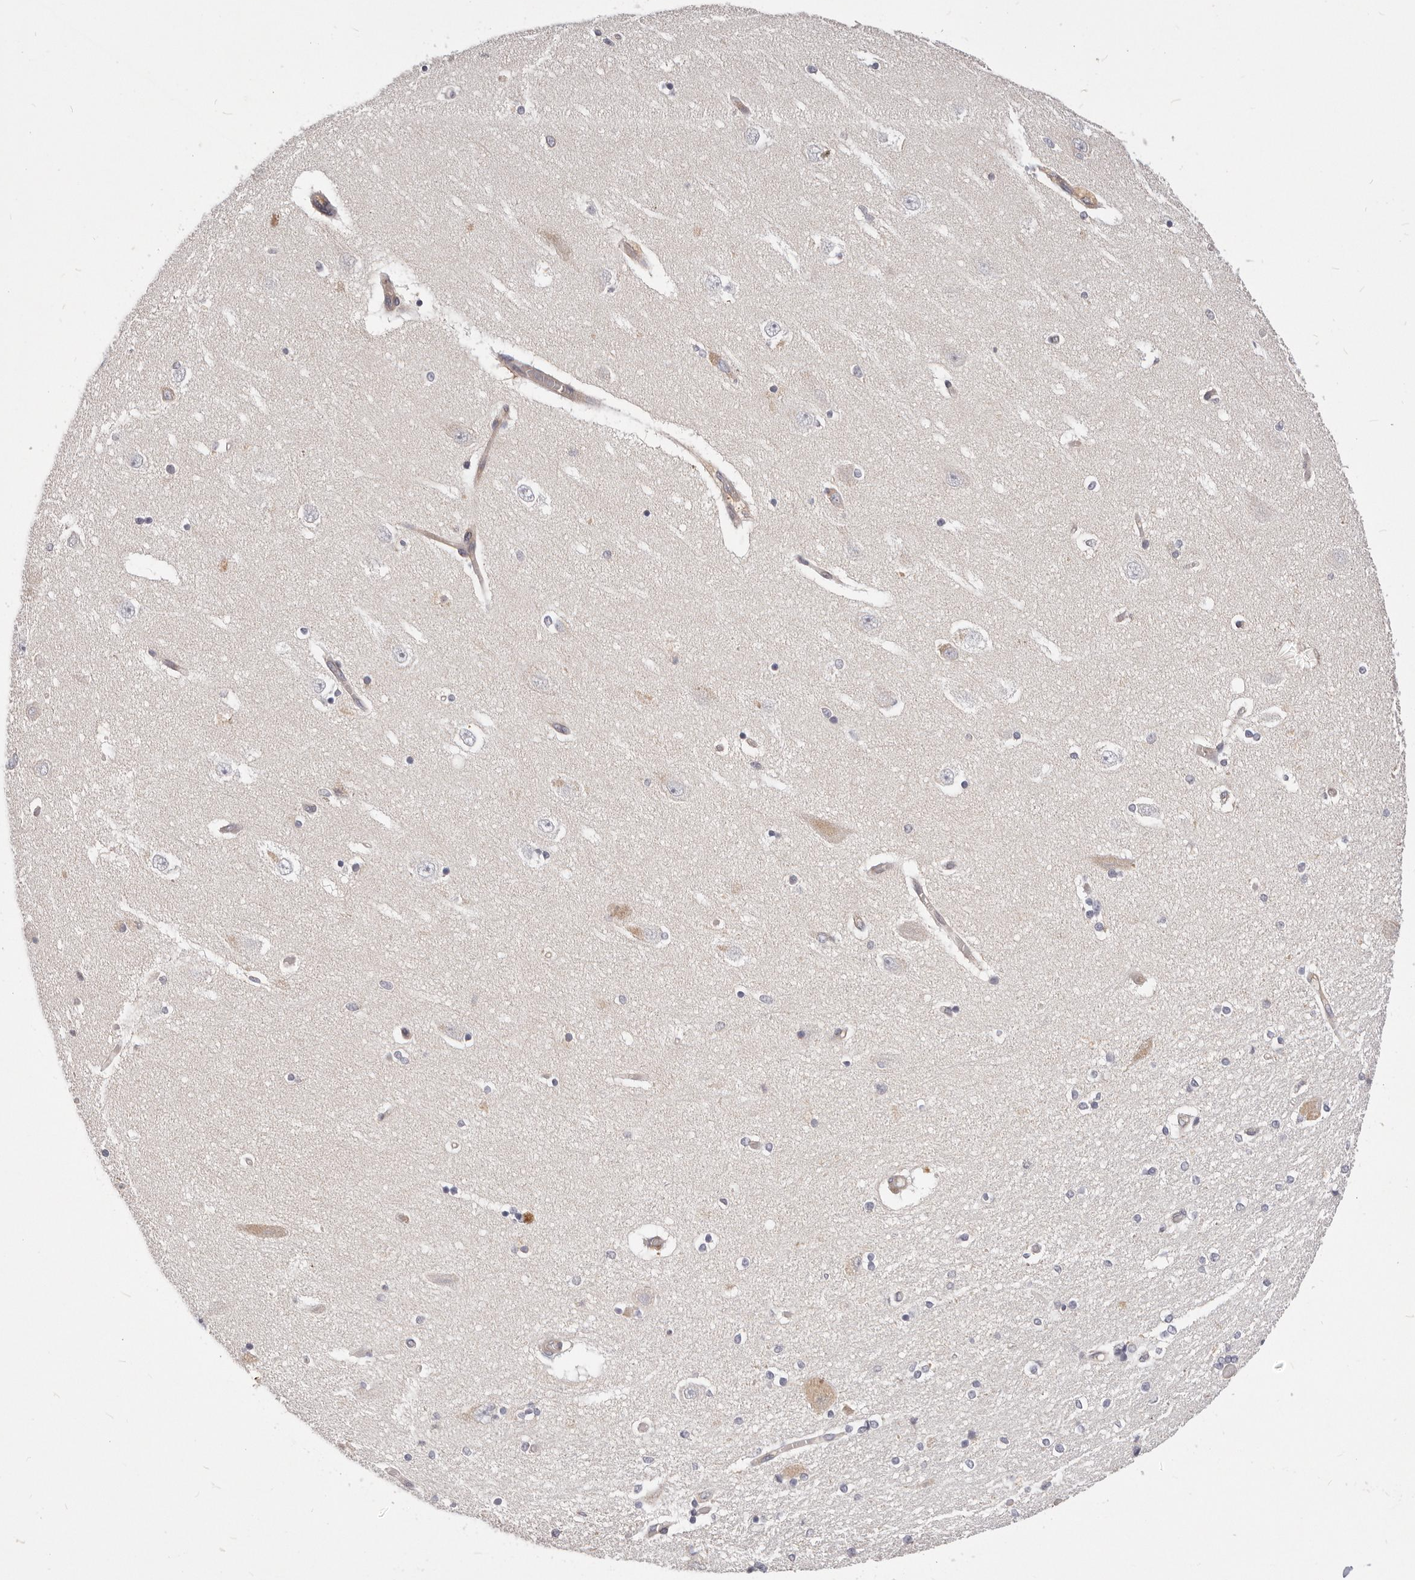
{"staining": {"intensity": "weak", "quantity": "<25%", "location": "cytoplasmic/membranous"}, "tissue": "hippocampus", "cell_type": "Glial cells", "image_type": "normal", "snomed": [{"axis": "morphology", "description": "Normal tissue, NOS"}, {"axis": "topography", "description": "Hippocampus"}], "caption": "Glial cells are negative for brown protein staining in benign hippocampus. (DAB (3,3'-diaminobenzidine) immunohistochemistry (IHC), high magnification).", "gene": "KCMF1", "patient": {"sex": "female", "age": 54}}